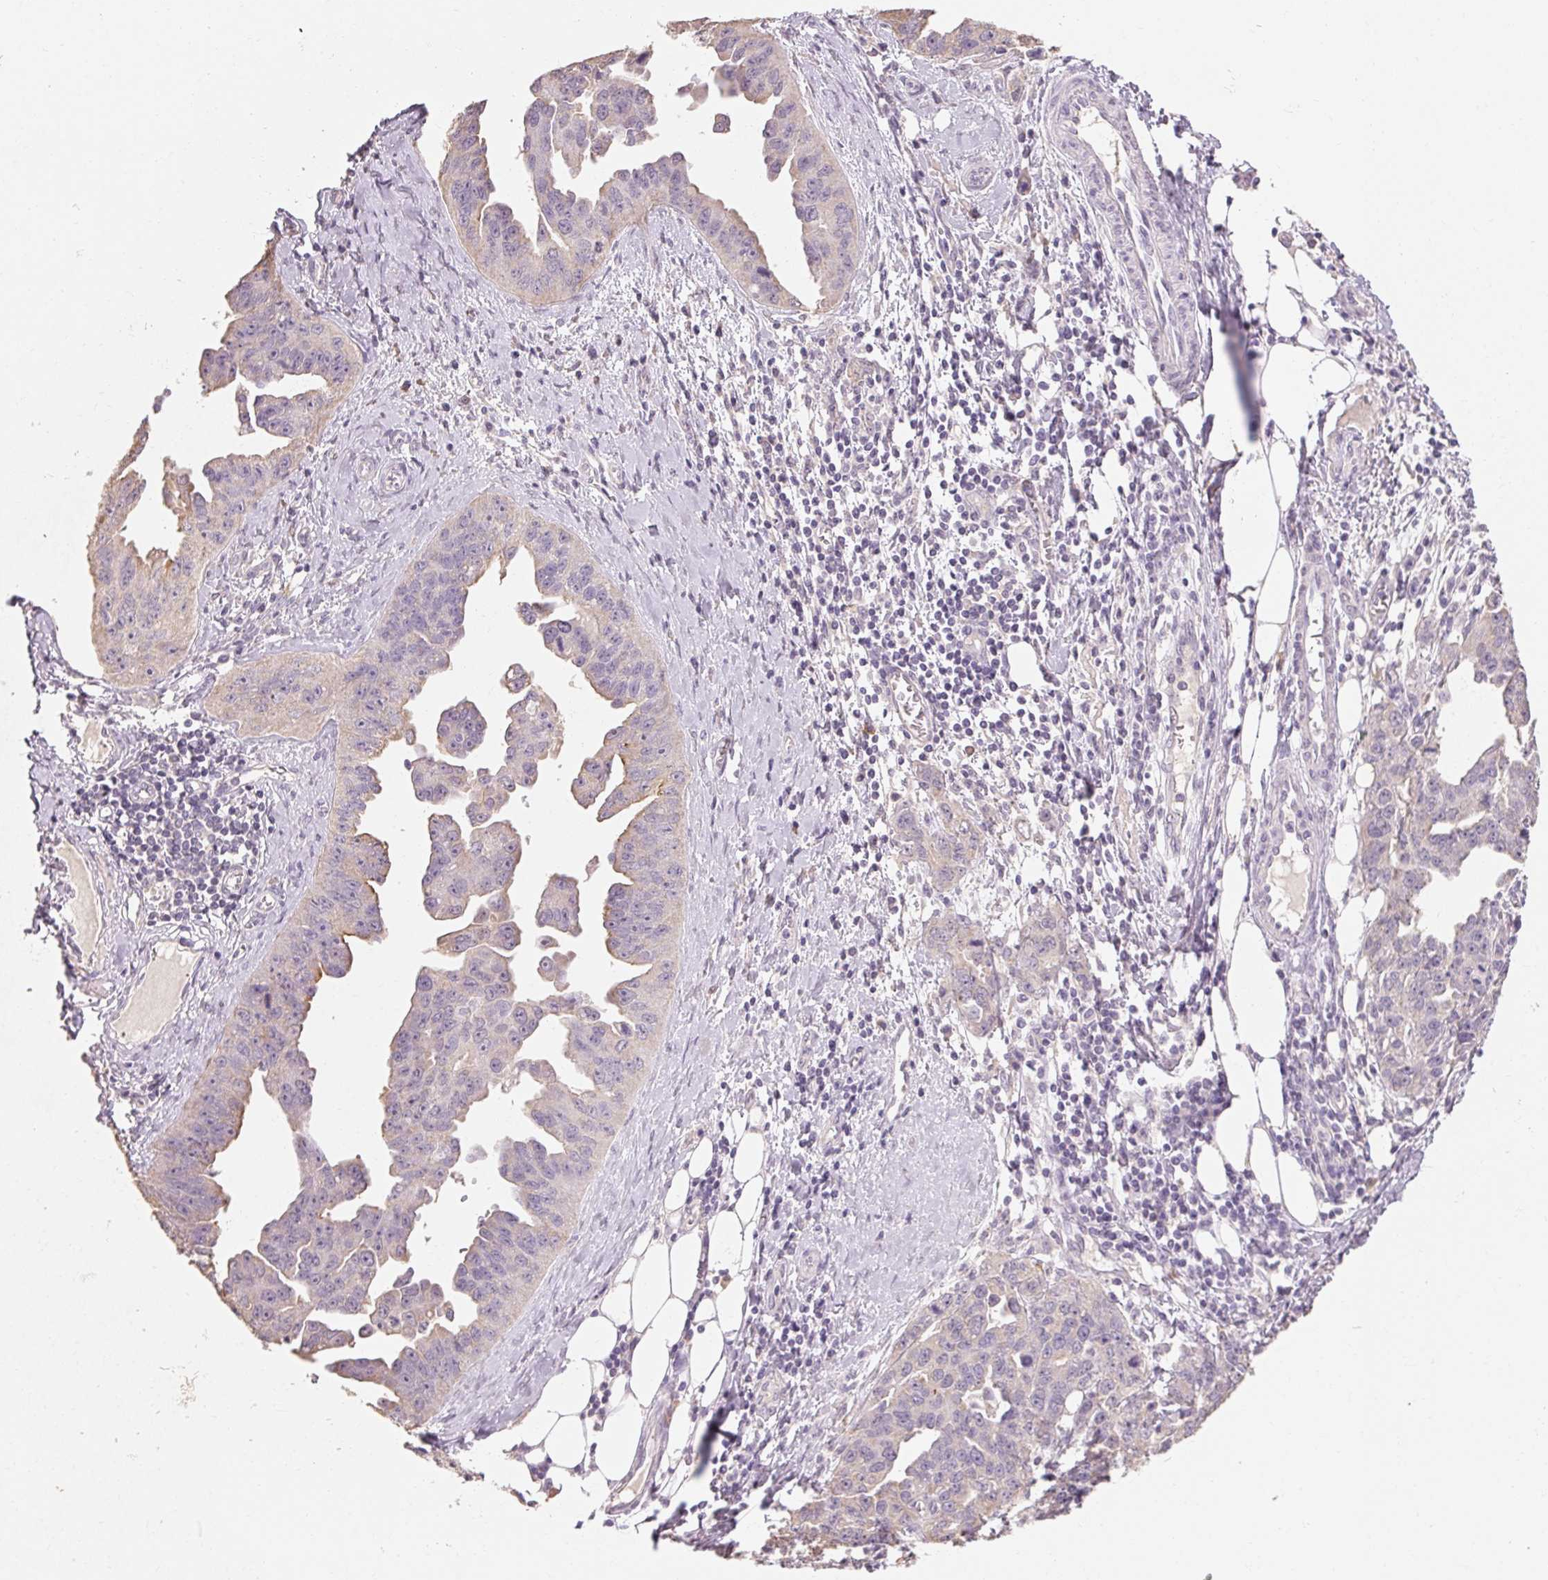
{"staining": {"intensity": "weak", "quantity": "<25%", "location": "cytoplasmic/membranous"}, "tissue": "ovarian cancer", "cell_type": "Tumor cells", "image_type": "cancer", "snomed": [{"axis": "morphology", "description": "Cystadenocarcinoma, serous, NOS"}, {"axis": "topography", "description": "Ovary"}], "caption": "A high-resolution micrograph shows immunohistochemistry (IHC) staining of serous cystadenocarcinoma (ovarian), which displays no significant positivity in tumor cells. (IHC, brightfield microscopy, high magnification).", "gene": "MAP7D2", "patient": {"sex": "female", "age": 75}}